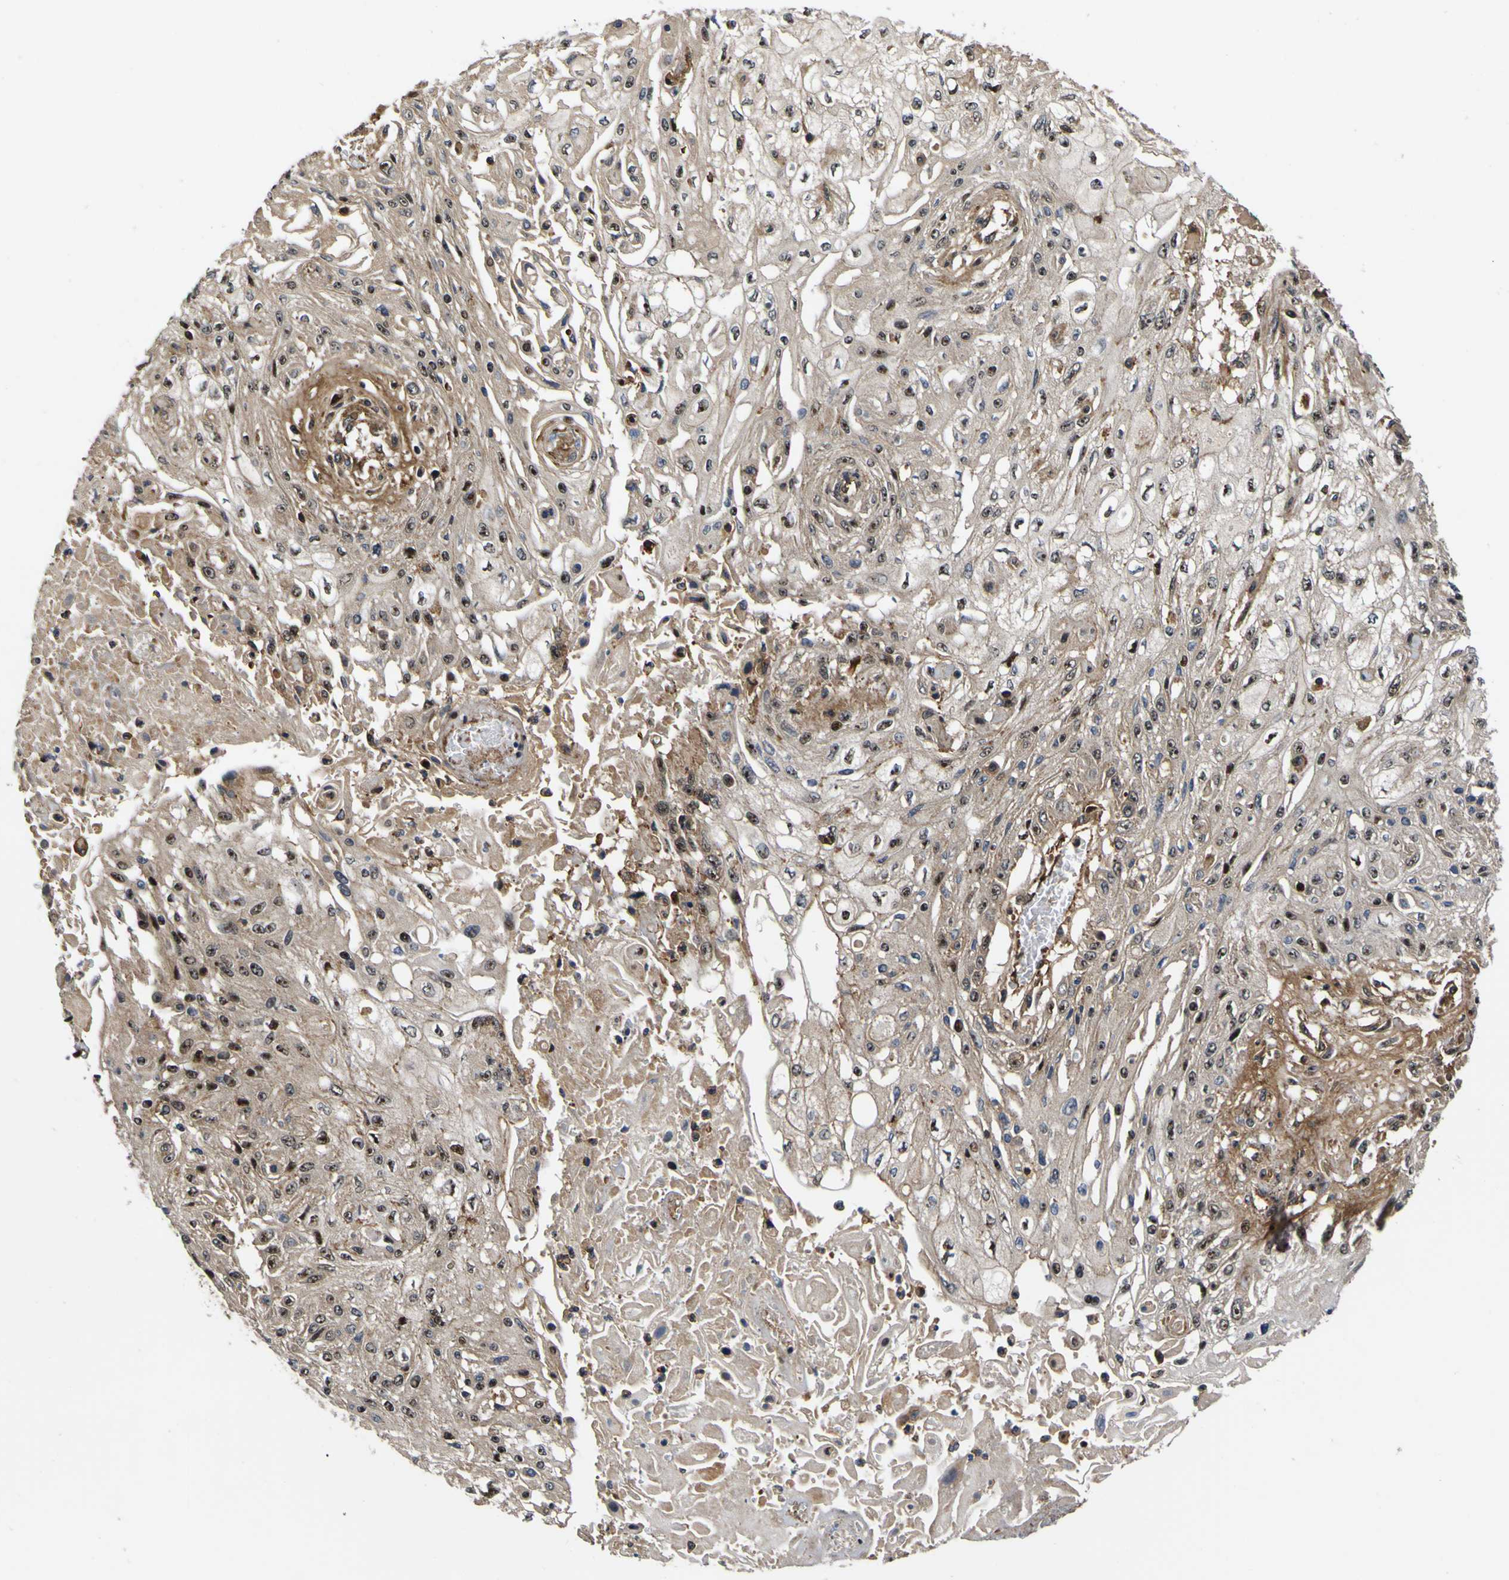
{"staining": {"intensity": "strong", "quantity": "25%-75%", "location": "cytoplasmic/membranous,nuclear"}, "tissue": "skin cancer", "cell_type": "Tumor cells", "image_type": "cancer", "snomed": [{"axis": "morphology", "description": "Squamous cell carcinoma, NOS"}, {"axis": "topography", "description": "Skin"}], "caption": "A brown stain shows strong cytoplasmic/membranous and nuclear positivity of a protein in skin squamous cell carcinoma tumor cells.", "gene": "LRP4", "patient": {"sex": "male", "age": 75}}